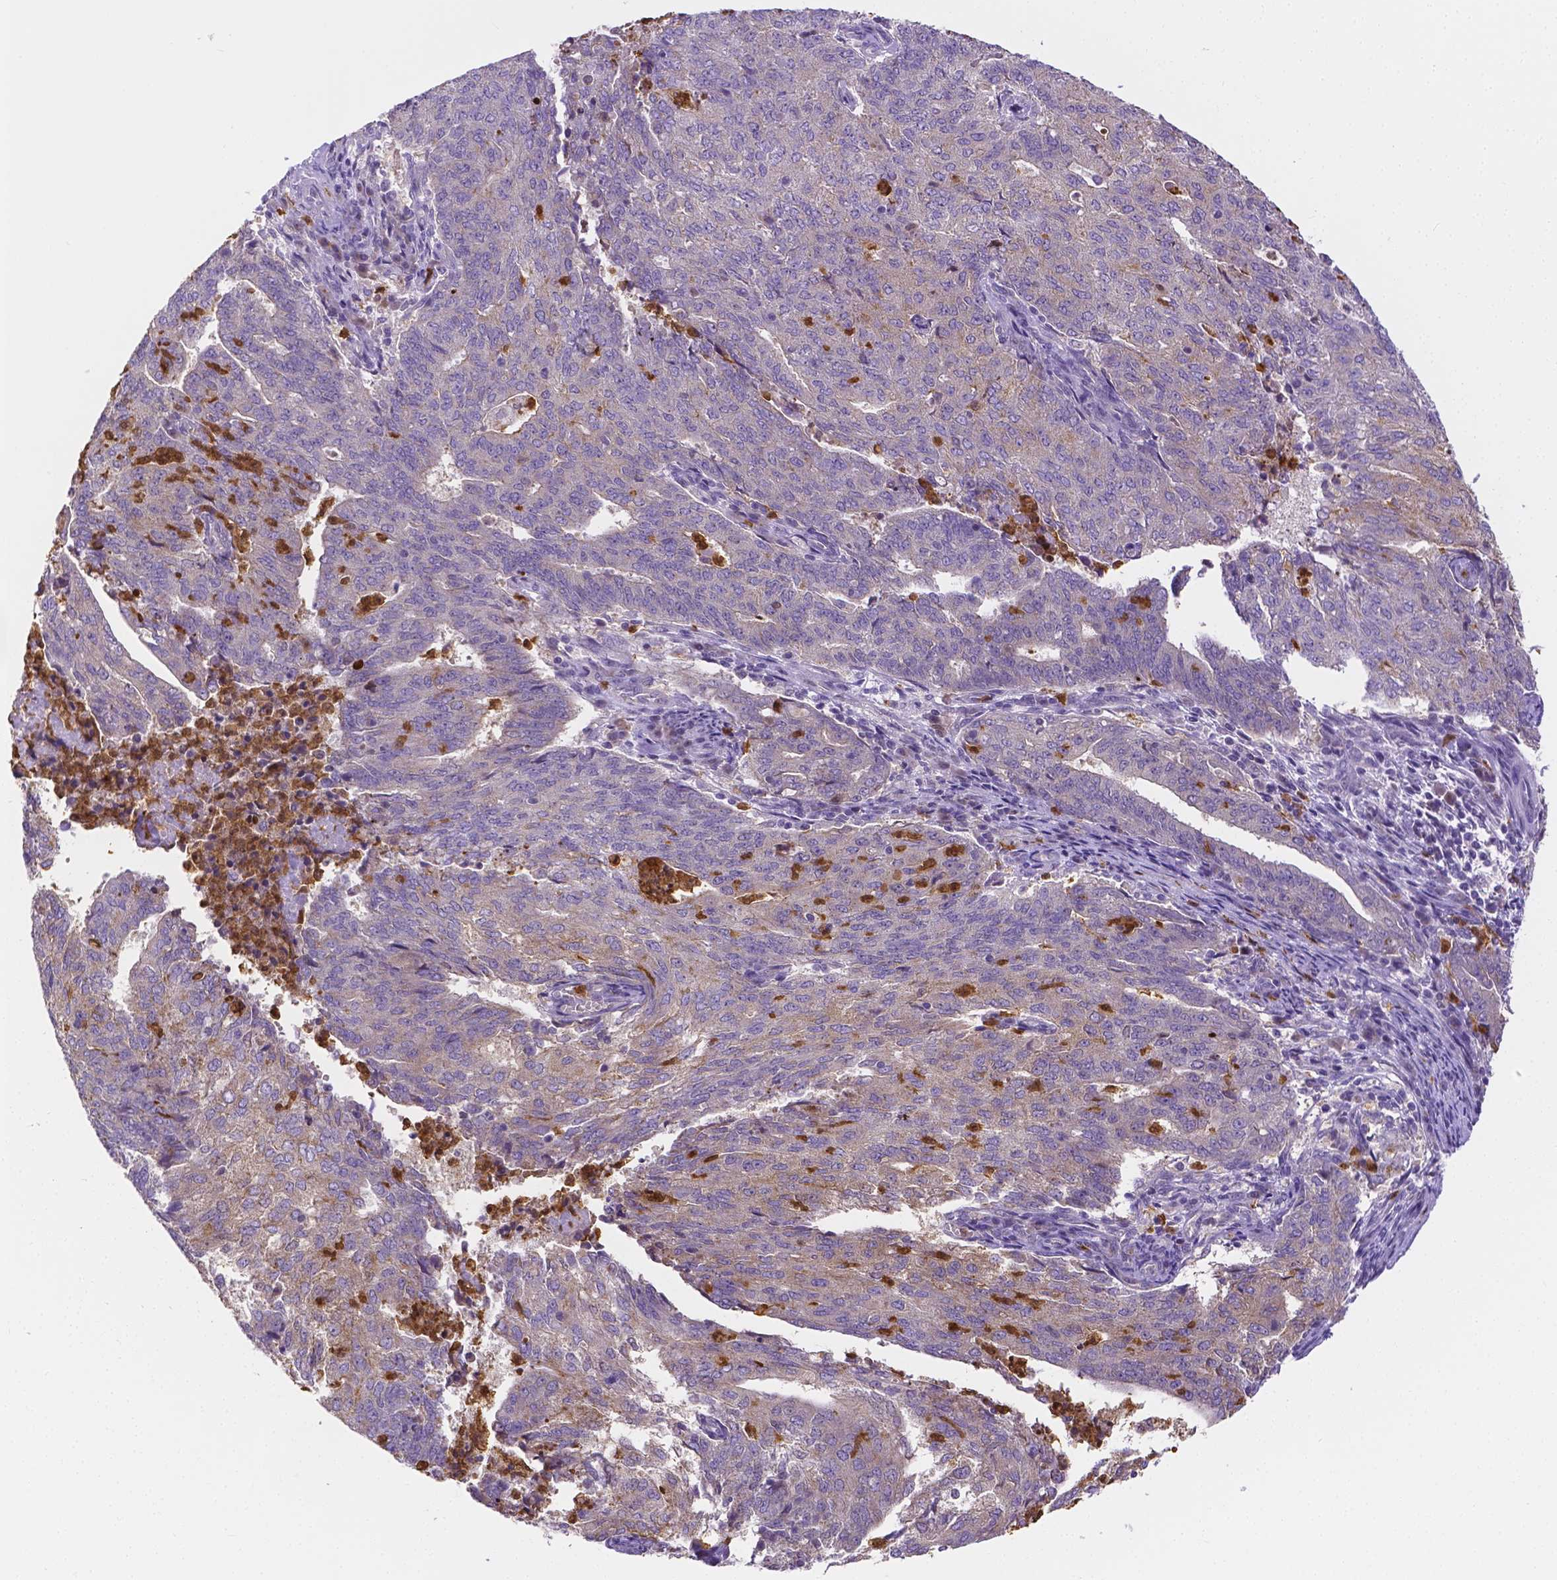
{"staining": {"intensity": "weak", "quantity": "<25%", "location": "cytoplasmic/membranous"}, "tissue": "endometrial cancer", "cell_type": "Tumor cells", "image_type": "cancer", "snomed": [{"axis": "morphology", "description": "Adenocarcinoma, NOS"}, {"axis": "topography", "description": "Endometrium"}], "caption": "Adenocarcinoma (endometrial) stained for a protein using immunohistochemistry (IHC) exhibits no positivity tumor cells.", "gene": "ZNRD2", "patient": {"sex": "female", "age": 82}}